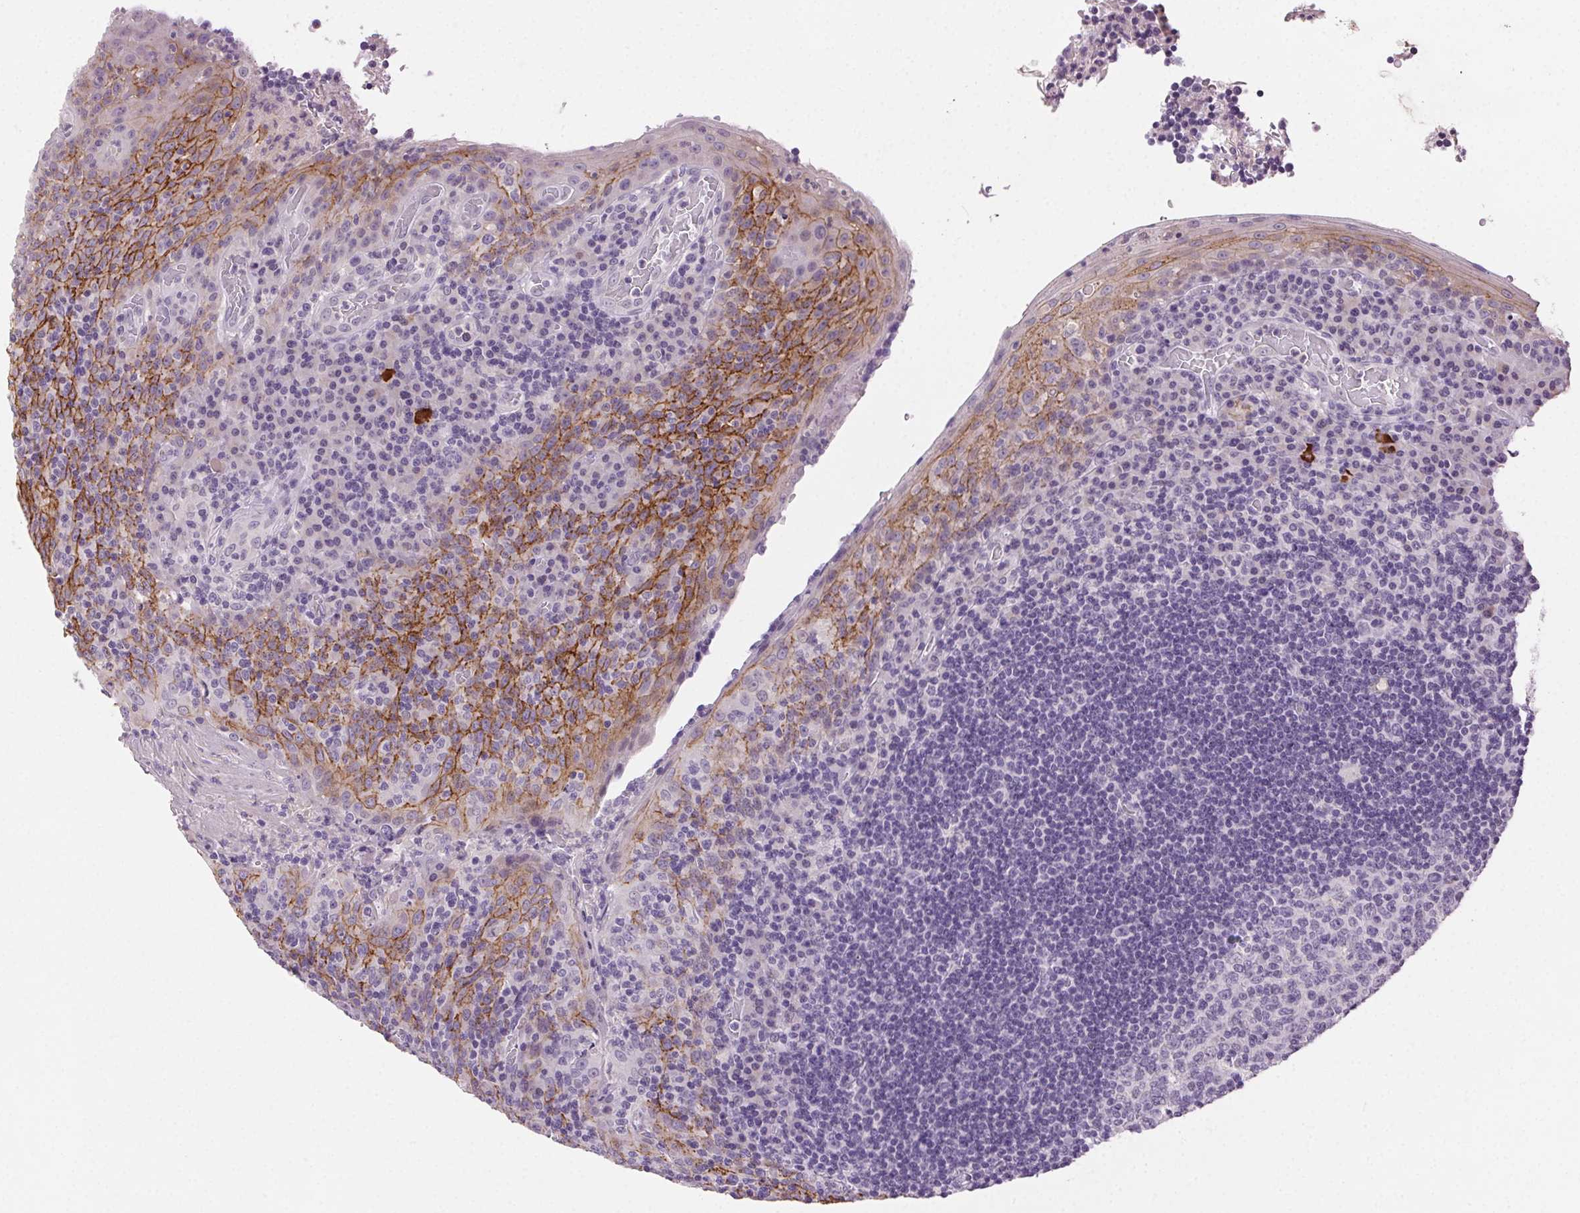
{"staining": {"intensity": "negative", "quantity": "none", "location": "none"}, "tissue": "tonsil", "cell_type": "Germinal center cells", "image_type": "normal", "snomed": [{"axis": "morphology", "description": "Normal tissue, NOS"}, {"axis": "topography", "description": "Tonsil"}], "caption": "IHC of normal human tonsil reveals no expression in germinal center cells. Nuclei are stained in blue.", "gene": "CLDN10", "patient": {"sex": "male", "age": 17}}